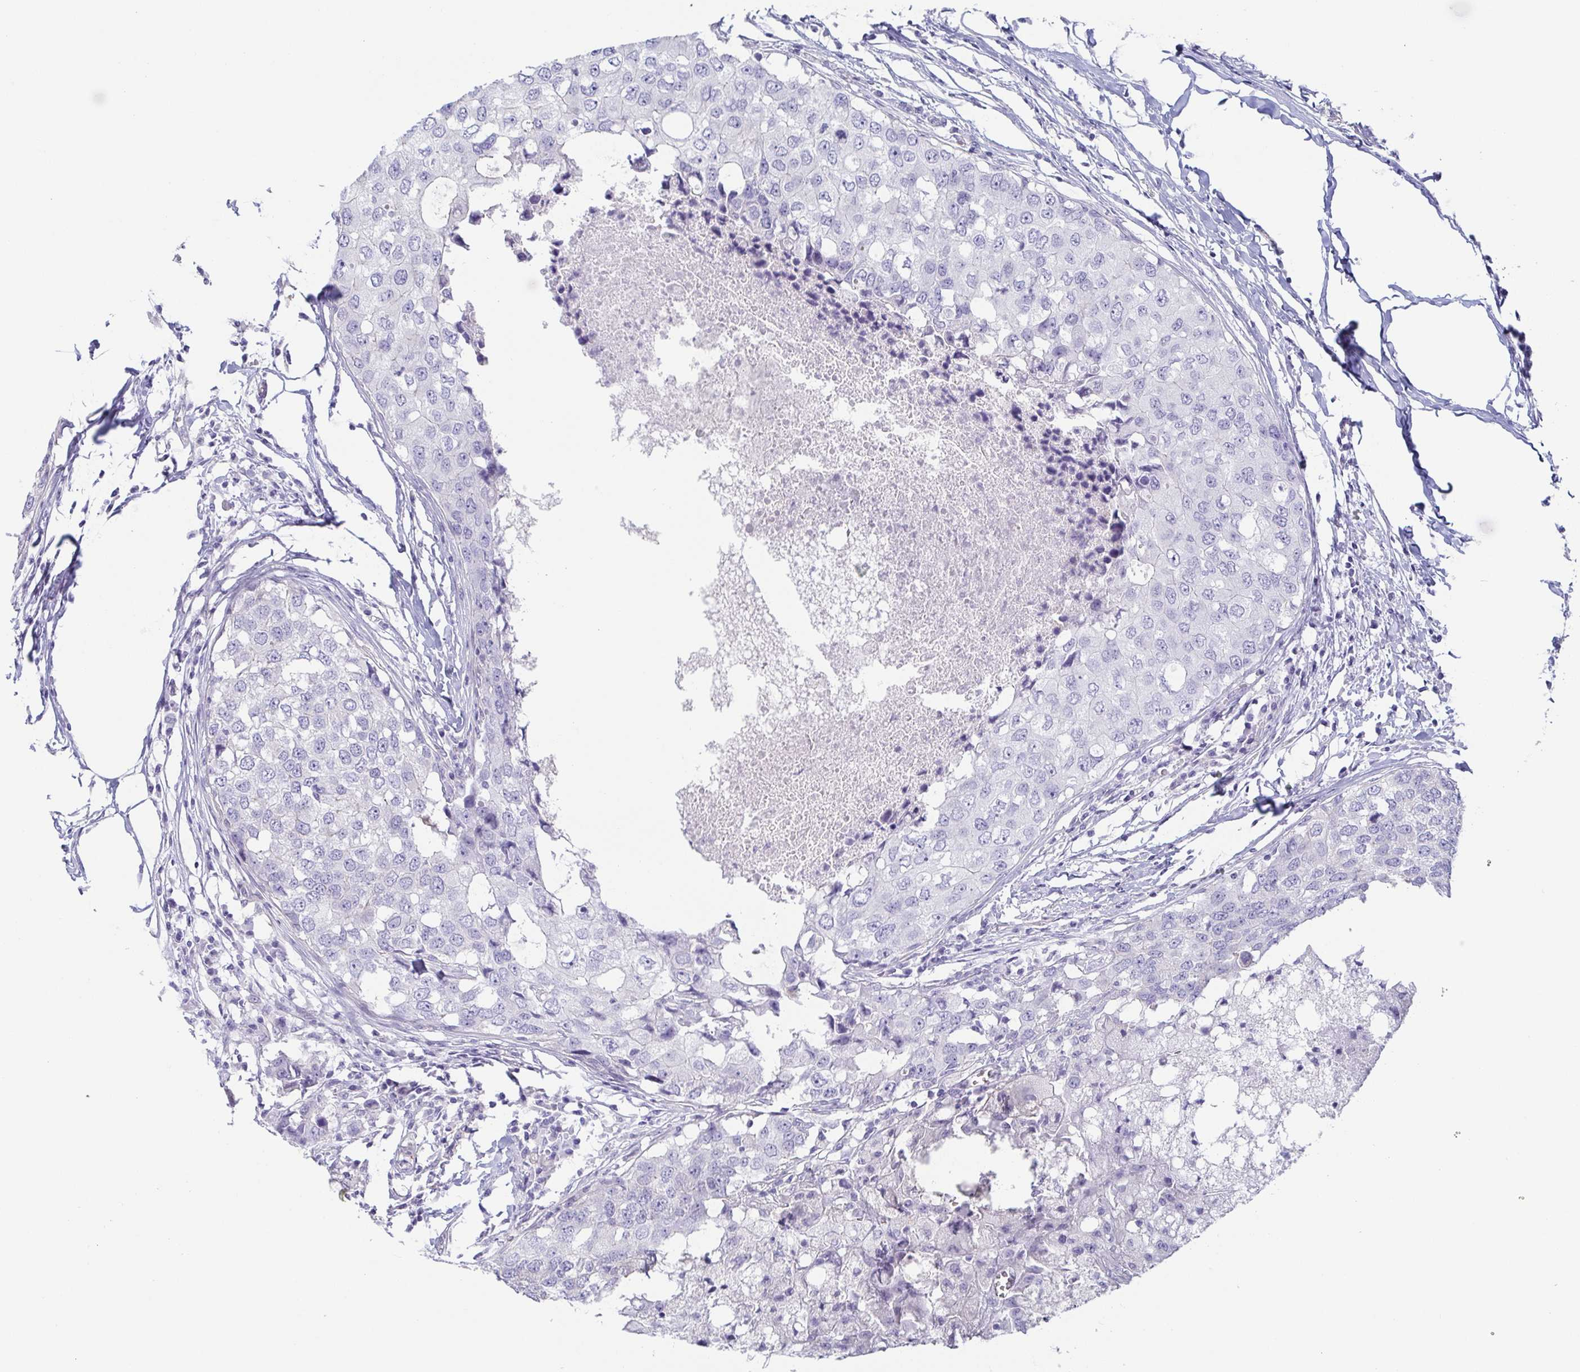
{"staining": {"intensity": "negative", "quantity": "none", "location": "none"}, "tissue": "breast cancer", "cell_type": "Tumor cells", "image_type": "cancer", "snomed": [{"axis": "morphology", "description": "Duct carcinoma"}, {"axis": "topography", "description": "Breast"}], "caption": "DAB immunohistochemical staining of human breast cancer (invasive ductal carcinoma) exhibits no significant positivity in tumor cells. (Stains: DAB immunohistochemistry (IHC) with hematoxylin counter stain, Microscopy: brightfield microscopy at high magnification).", "gene": "PRR4", "patient": {"sex": "female", "age": 27}}